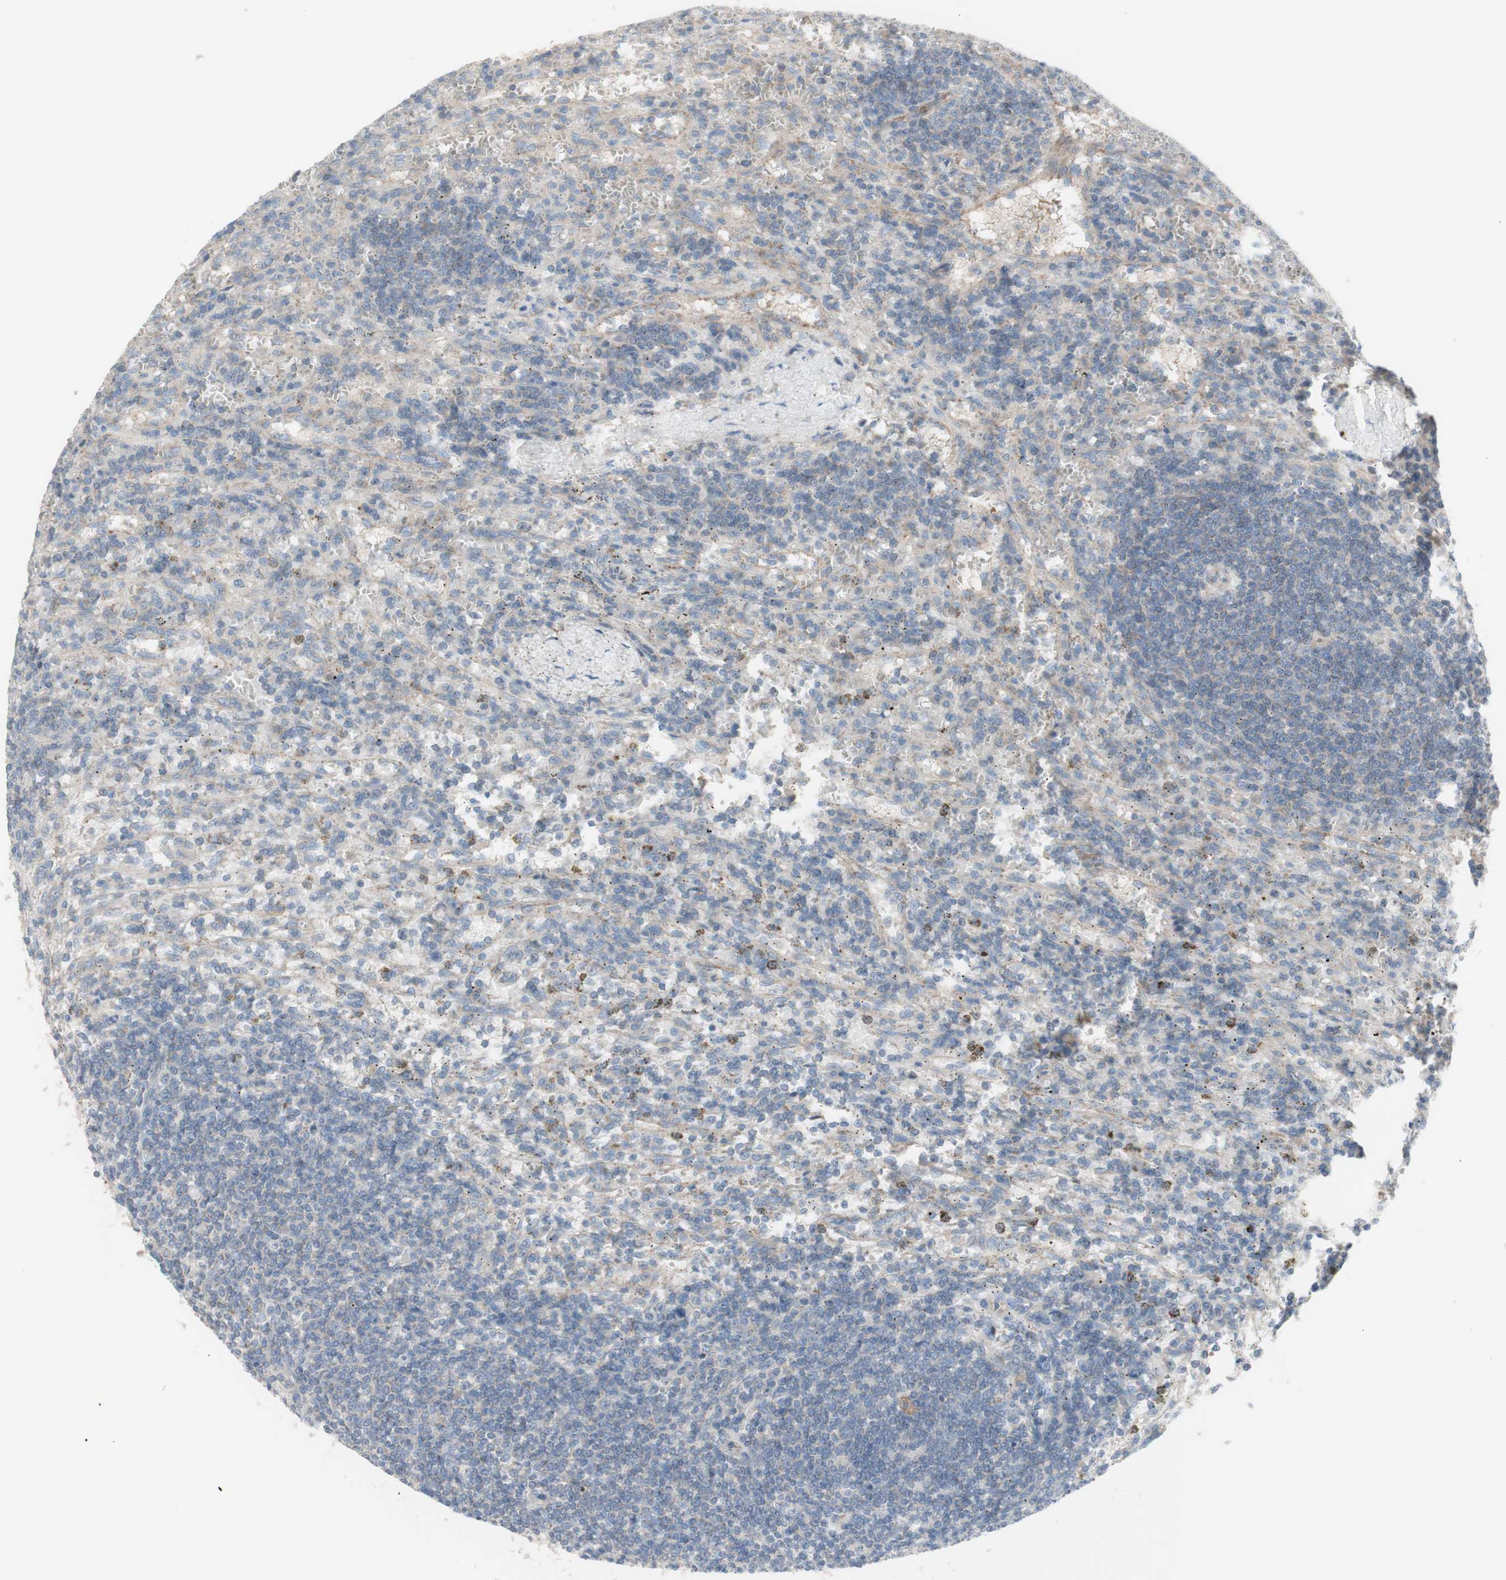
{"staining": {"intensity": "weak", "quantity": "<25%", "location": "cytoplasmic/membranous"}, "tissue": "lymphoma", "cell_type": "Tumor cells", "image_type": "cancer", "snomed": [{"axis": "morphology", "description": "Malignant lymphoma, non-Hodgkin's type, Low grade"}, {"axis": "topography", "description": "Spleen"}], "caption": "Immunohistochemical staining of lymphoma exhibits no significant expression in tumor cells. Nuclei are stained in blue.", "gene": "C3orf52", "patient": {"sex": "male", "age": 76}}